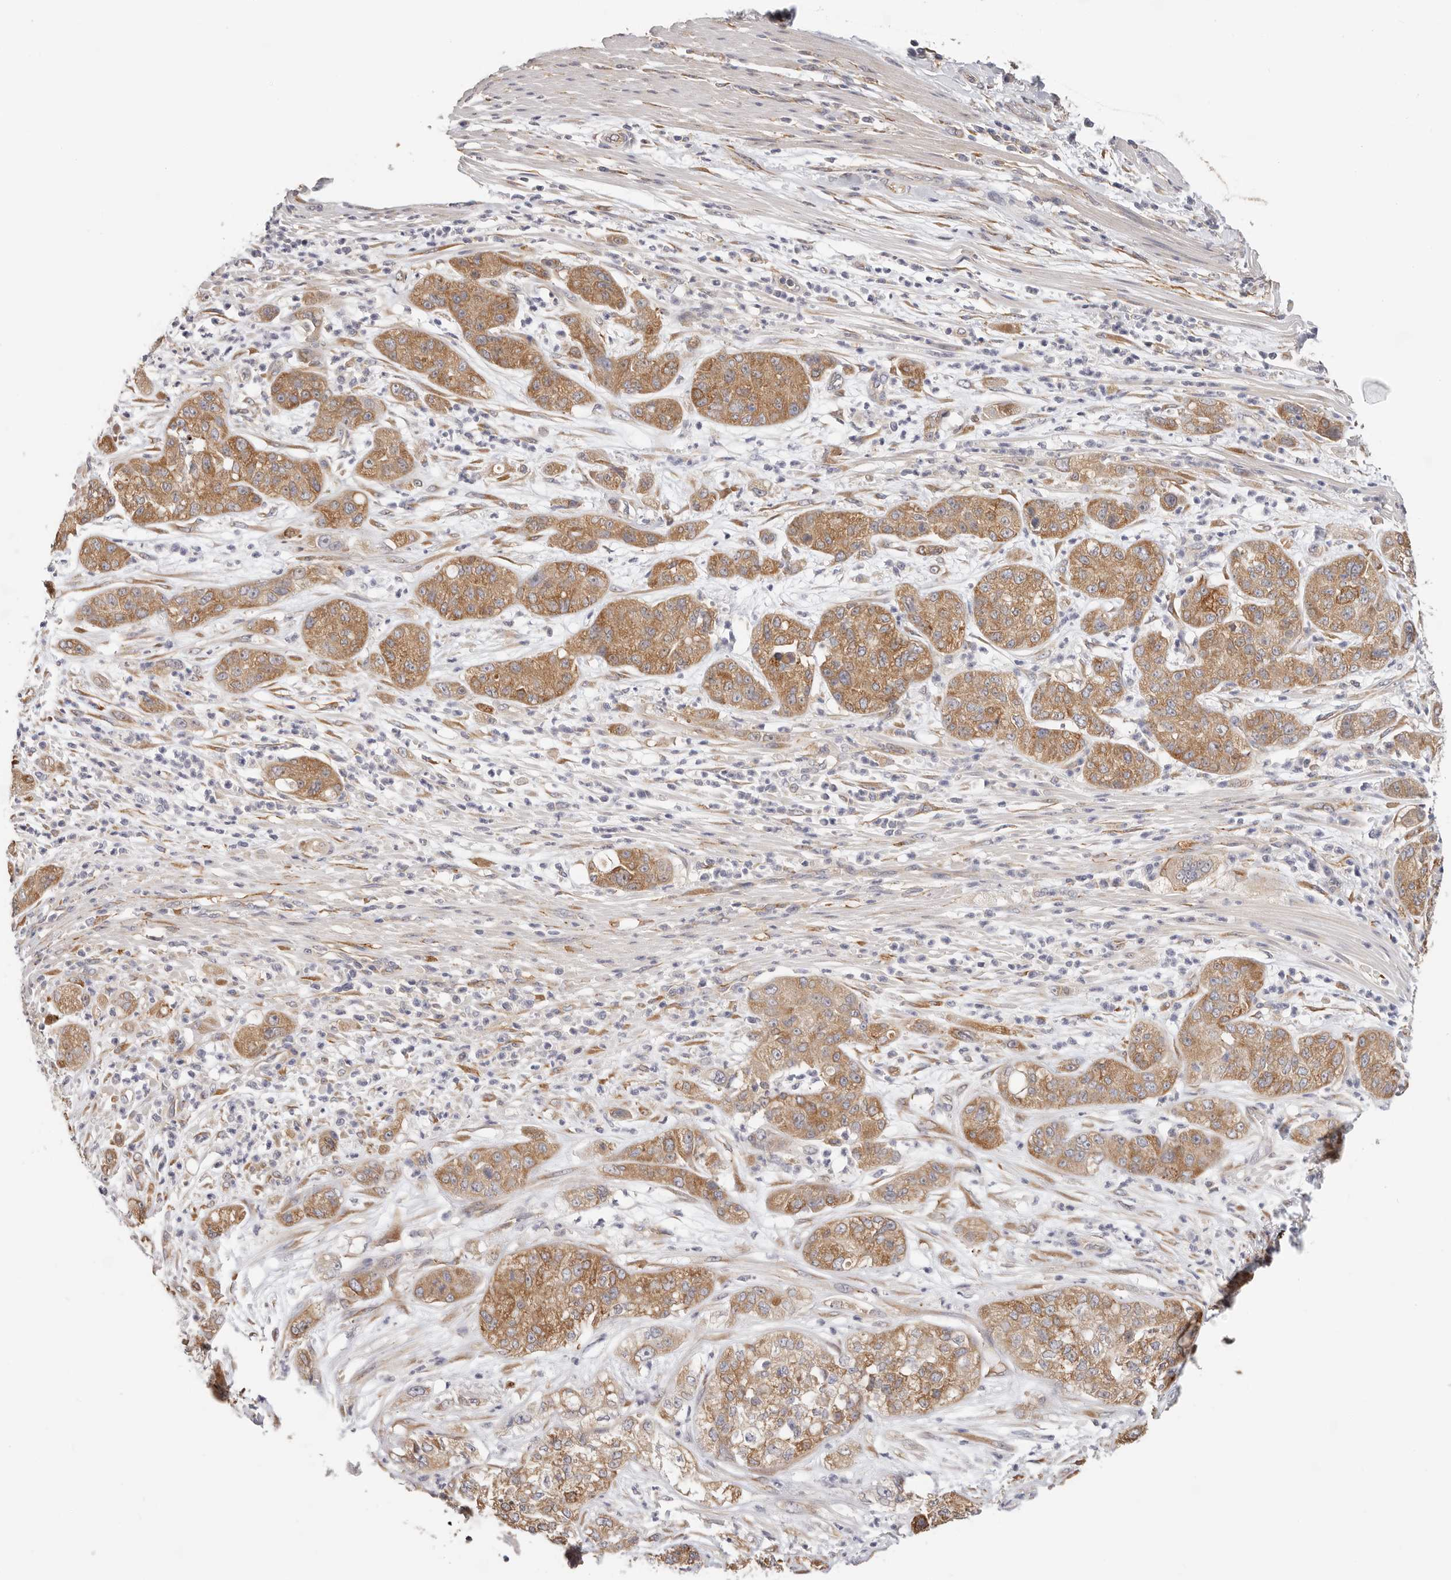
{"staining": {"intensity": "moderate", "quantity": ">75%", "location": "cytoplasmic/membranous"}, "tissue": "pancreatic cancer", "cell_type": "Tumor cells", "image_type": "cancer", "snomed": [{"axis": "morphology", "description": "Adenocarcinoma, NOS"}, {"axis": "topography", "description": "Pancreas"}], "caption": "Brown immunohistochemical staining in human pancreatic cancer demonstrates moderate cytoplasmic/membranous expression in approximately >75% of tumor cells. The protein is shown in brown color, while the nuclei are stained blue.", "gene": "AFDN", "patient": {"sex": "female", "age": 78}}